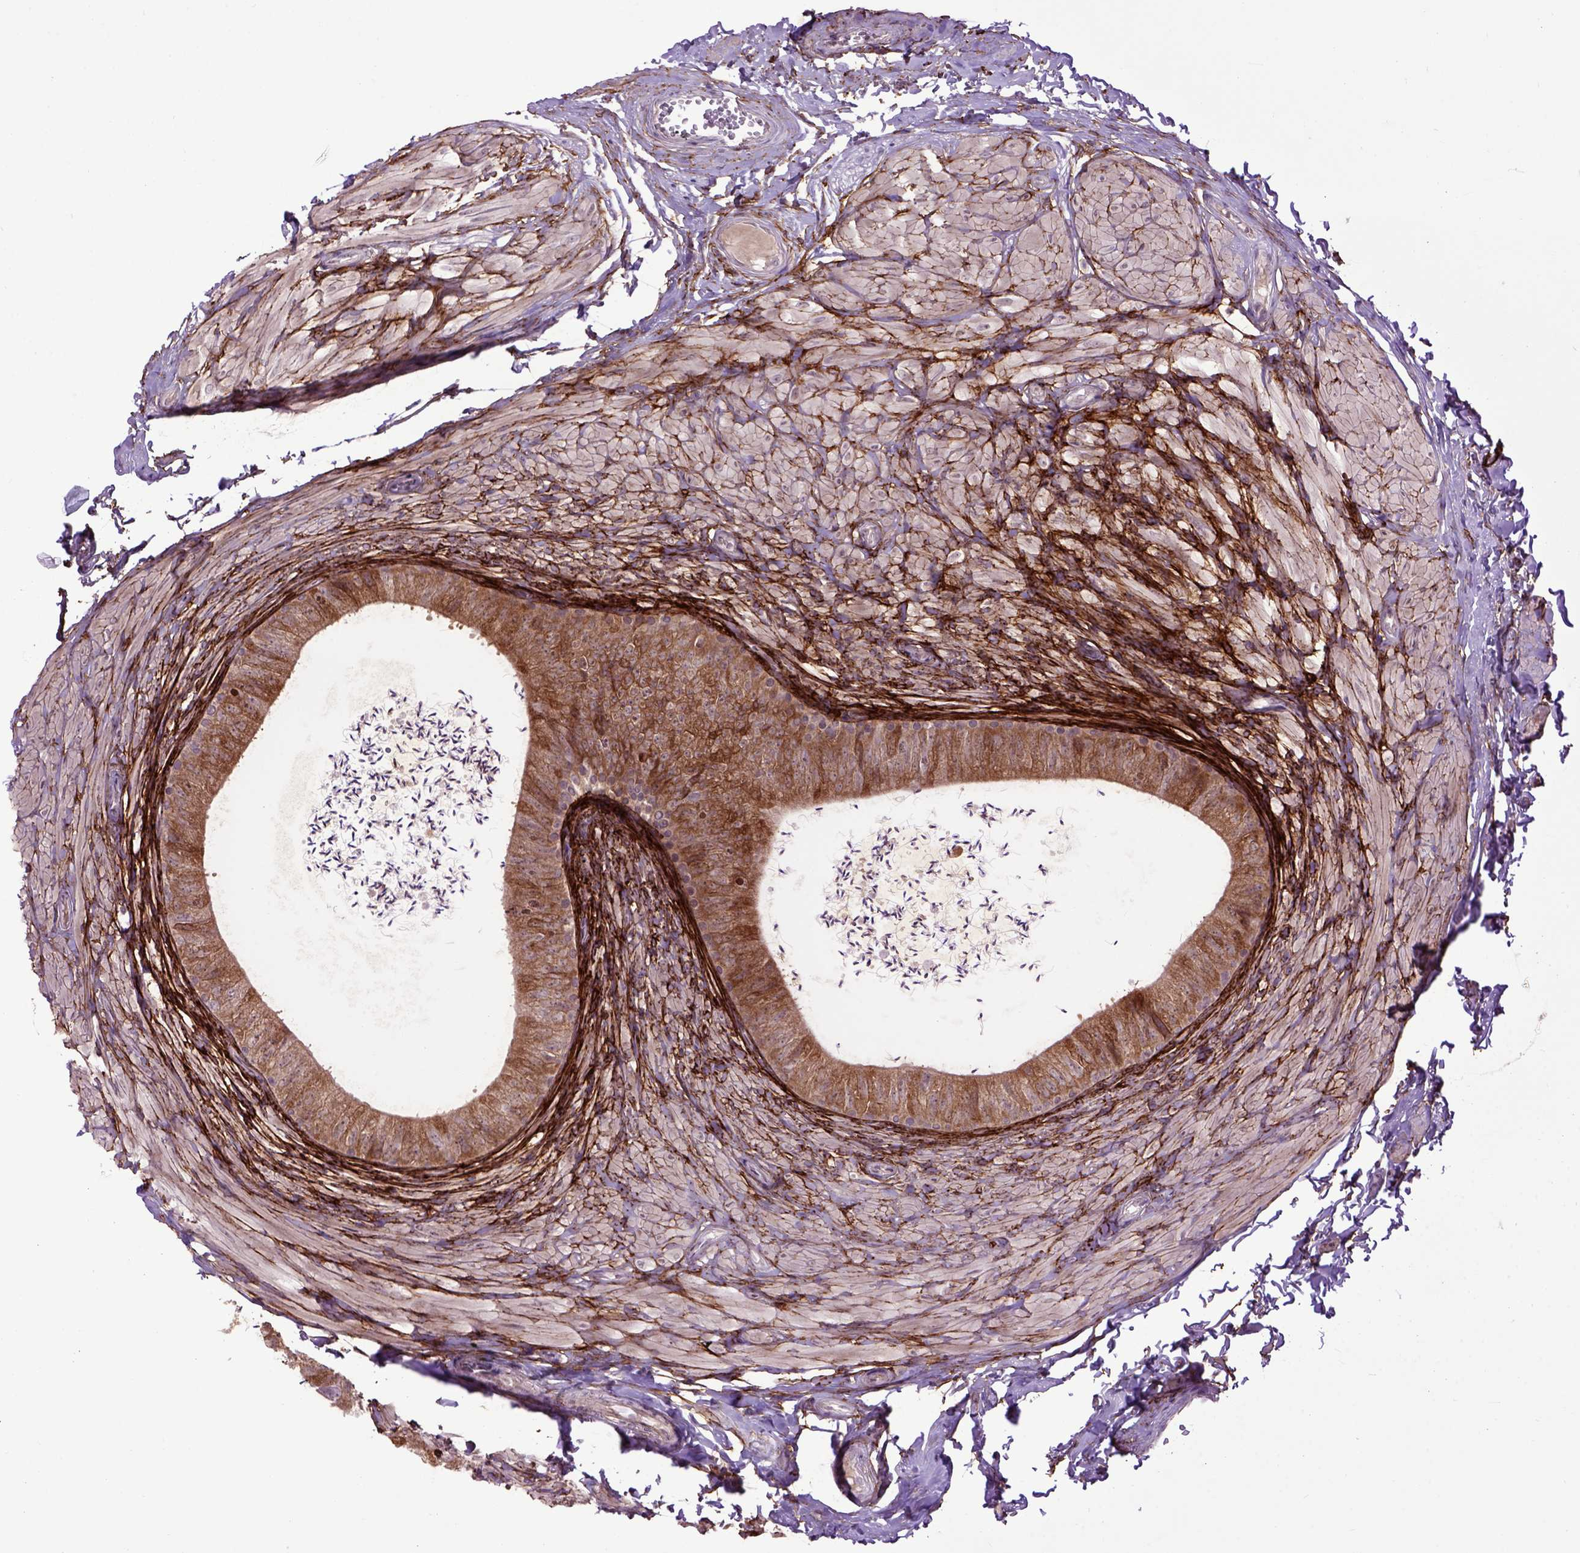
{"staining": {"intensity": "moderate", "quantity": "<25%", "location": "cytoplasmic/membranous"}, "tissue": "epididymis", "cell_type": "Glandular cells", "image_type": "normal", "snomed": [{"axis": "morphology", "description": "Normal tissue, NOS"}, {"axis": "topography", "description": "Epididymis, spermatic cord, NOS"}, {"axis": "topography", "description": "Epididymis"}, {"axis": "topography", "description": "Peripheral nerve tissue"}], "caption": "IHC of unremarkable epididymis displays low levels of moderate cytoplasmic/membranous staining in about <25% of glandular cells.", "gene": "EMILIN3", "patient": {"sex": "male", "age": 29}}